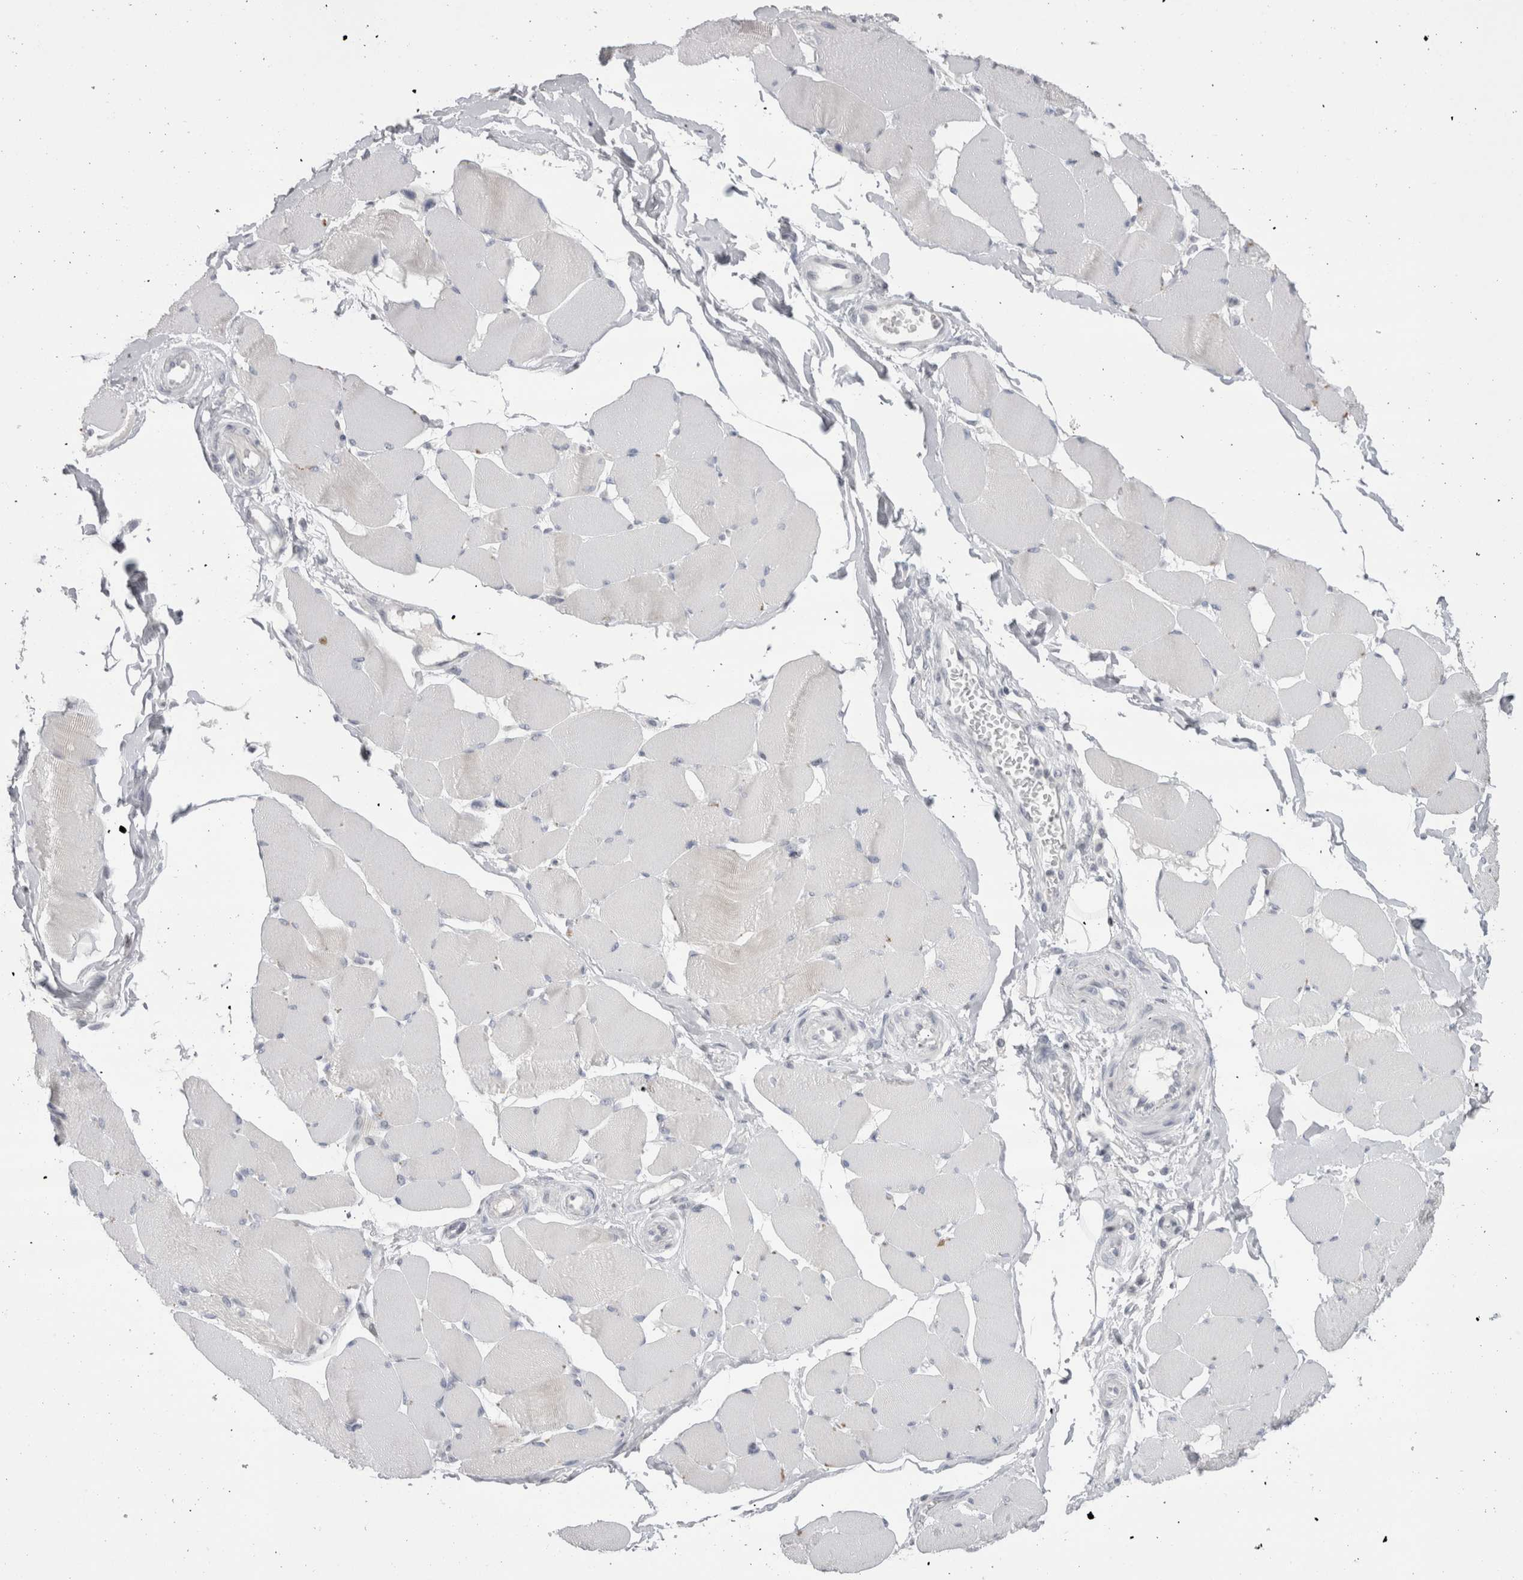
{"staining": {"intensity": "negative", "quantity": "none", "location": "none"}, "tissue": "skeletal muscle", "cell_type": "Myocytes", "image_type": "normal", "snomed": [{"axis": "morphology", "description": "Normal tissue, NOS"}, {"axis": "topography", "description": "Skin"}, {"axis": "topography", "description": "Skeletal muscle"}], "caption": "This image is of benign skeletal muscle stained with immunohistochemistry (IHC) to label a protein in brown with the nuclei are counter-stained blue. There is no positivity in myocytes. (DAB (3,3'-diaminobenzidine) immunohistochemistry, high magnification).", "gene": "FNDC8", "patient": {"sex": "male", "age": 83}}